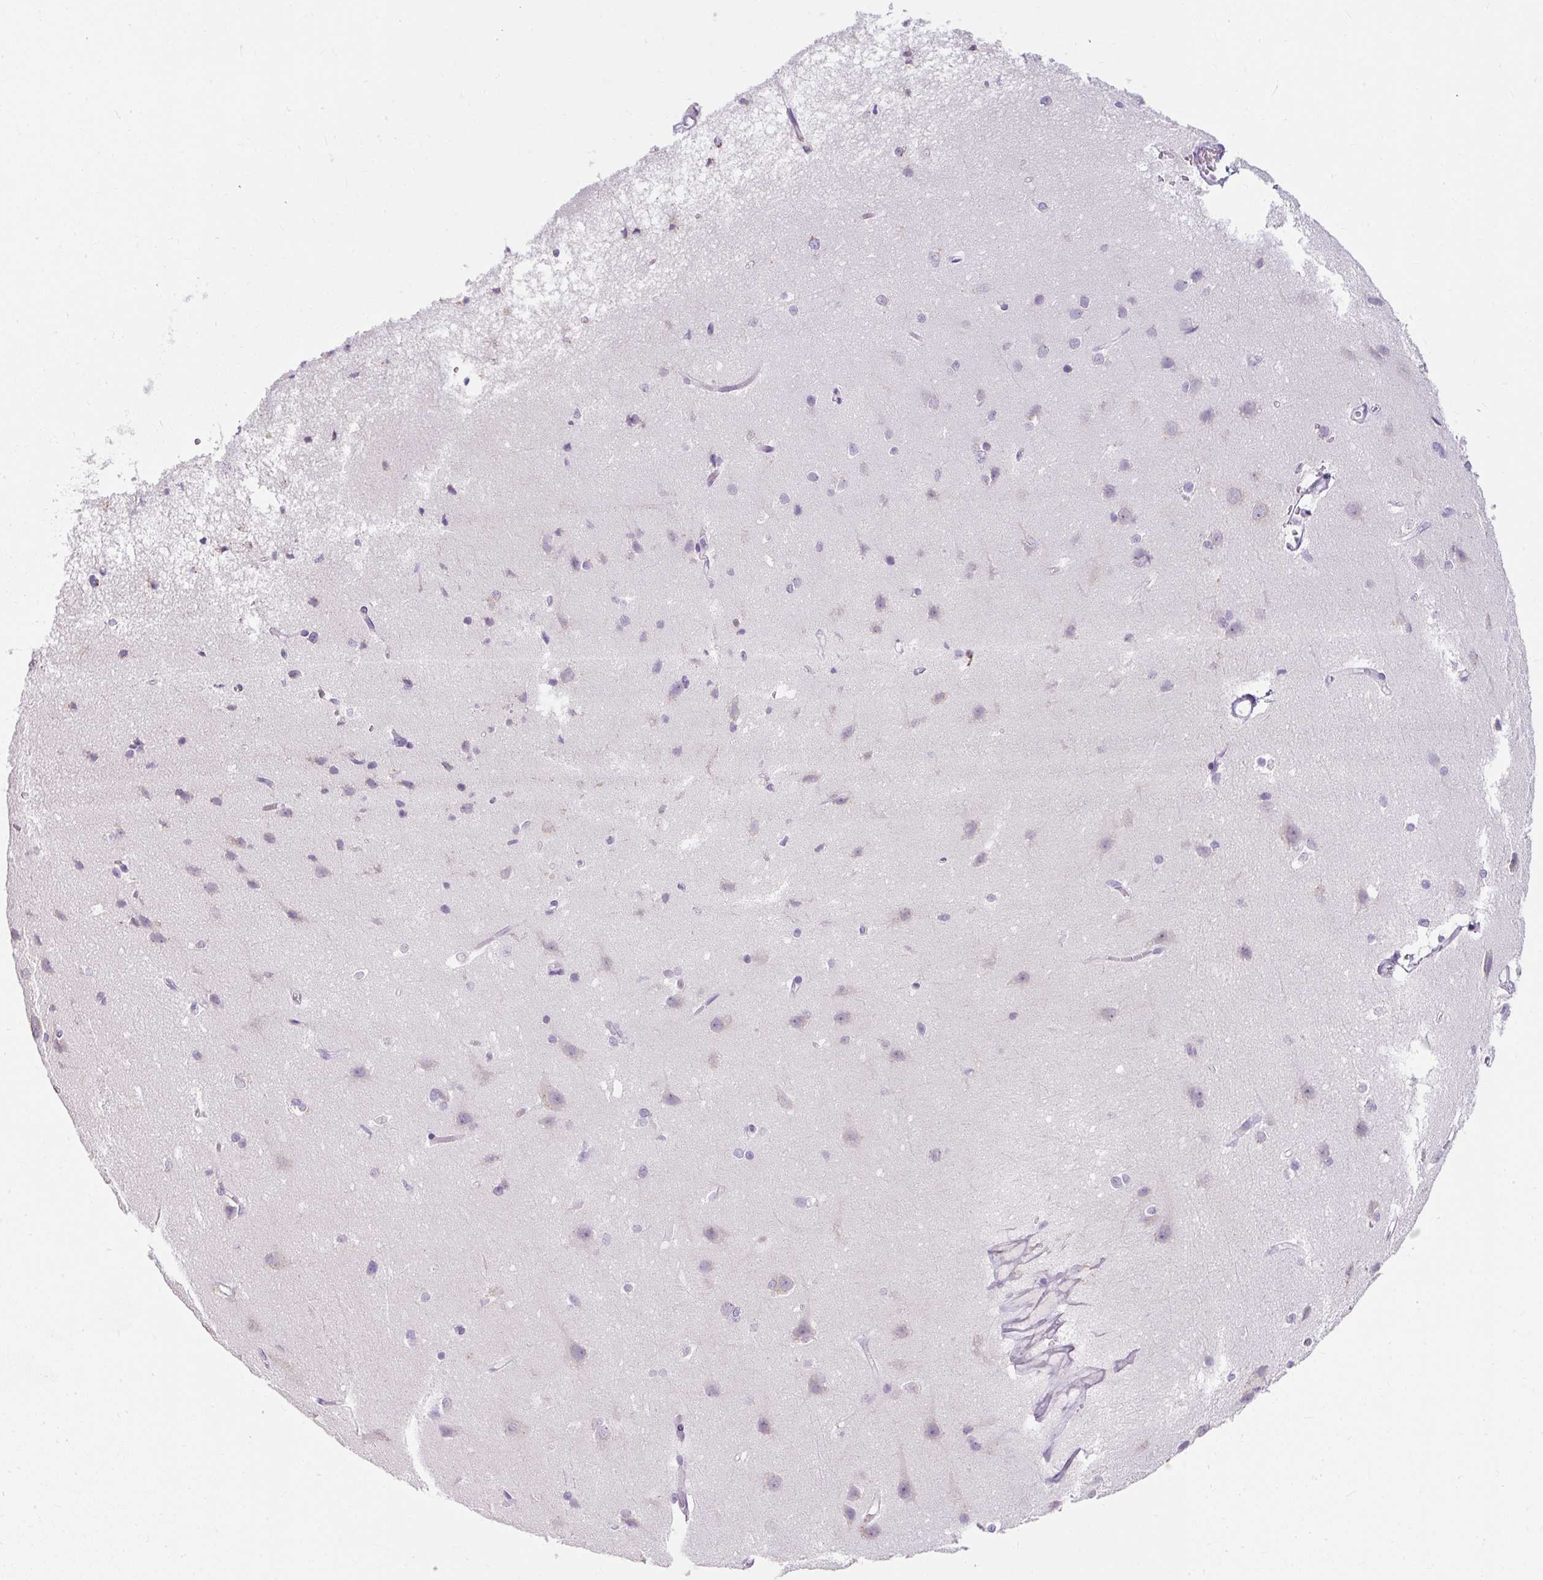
{"staining": {"intensity": "negative", "quantity": "none", "location": "none"}, "tissue": "cerebral cortex", "cell_type": "Endothelial cells", "image_type": "normal", "snomed": [{"axis": "morphology", "description": "Normal tissue, NOS"}, {"axis": "topography", "description": "Cerebral cortex"}], "caption": "A micrograph of human cerebral cortex is negative for staining in endothelial cells. The staining was performed using DAB to visualize the protein expression in brown, while the nuclei were stained in blue with hematoxylin (Magnification: 20x).", "gene": "DTX4", "patient": {"sex": "male", "age": 37}}